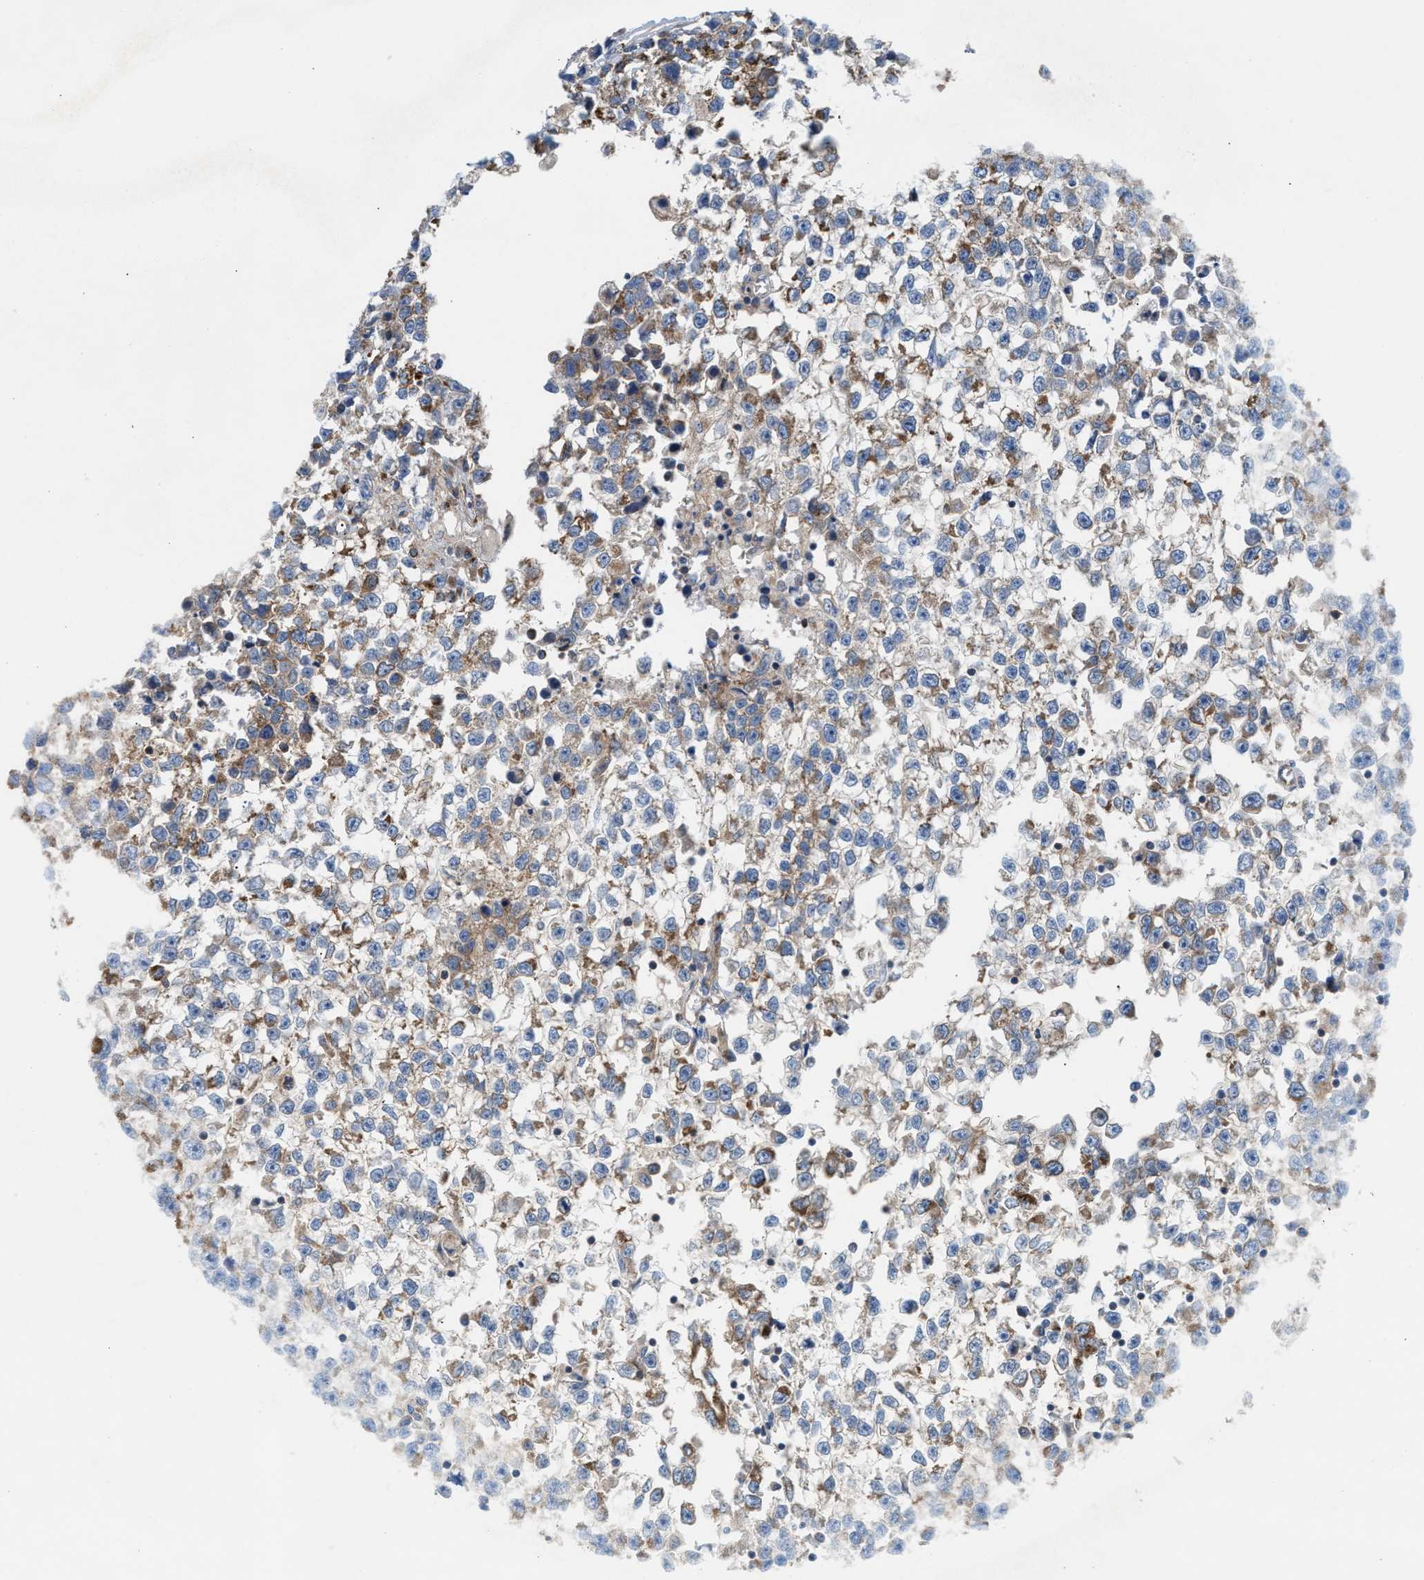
{"staining": {"intensity": "moderate", "quantity": "25%-75%", "location": "cytoplasmic/membranous"}, "tissue": "testis cancer", "cell_type": "Tumor cells", "image_type": "cancer", "snomed": [{"axis": "morphology", "description": "Seminoma, NOS"}, {"axis": "morphology", "description": "Carcinoma, Embryonal, NOS"}, {"axis": "topography", "description": "Testis"}], "caption": "This is an image of immunohistochemistry staining of testis cancer (embryonal carcinoma), which shows moderate expression in the cytoplasmic/membranous of tumor cells.", "gene": "TBC1D15", "patient": {"sex": "male", "age": 51}}